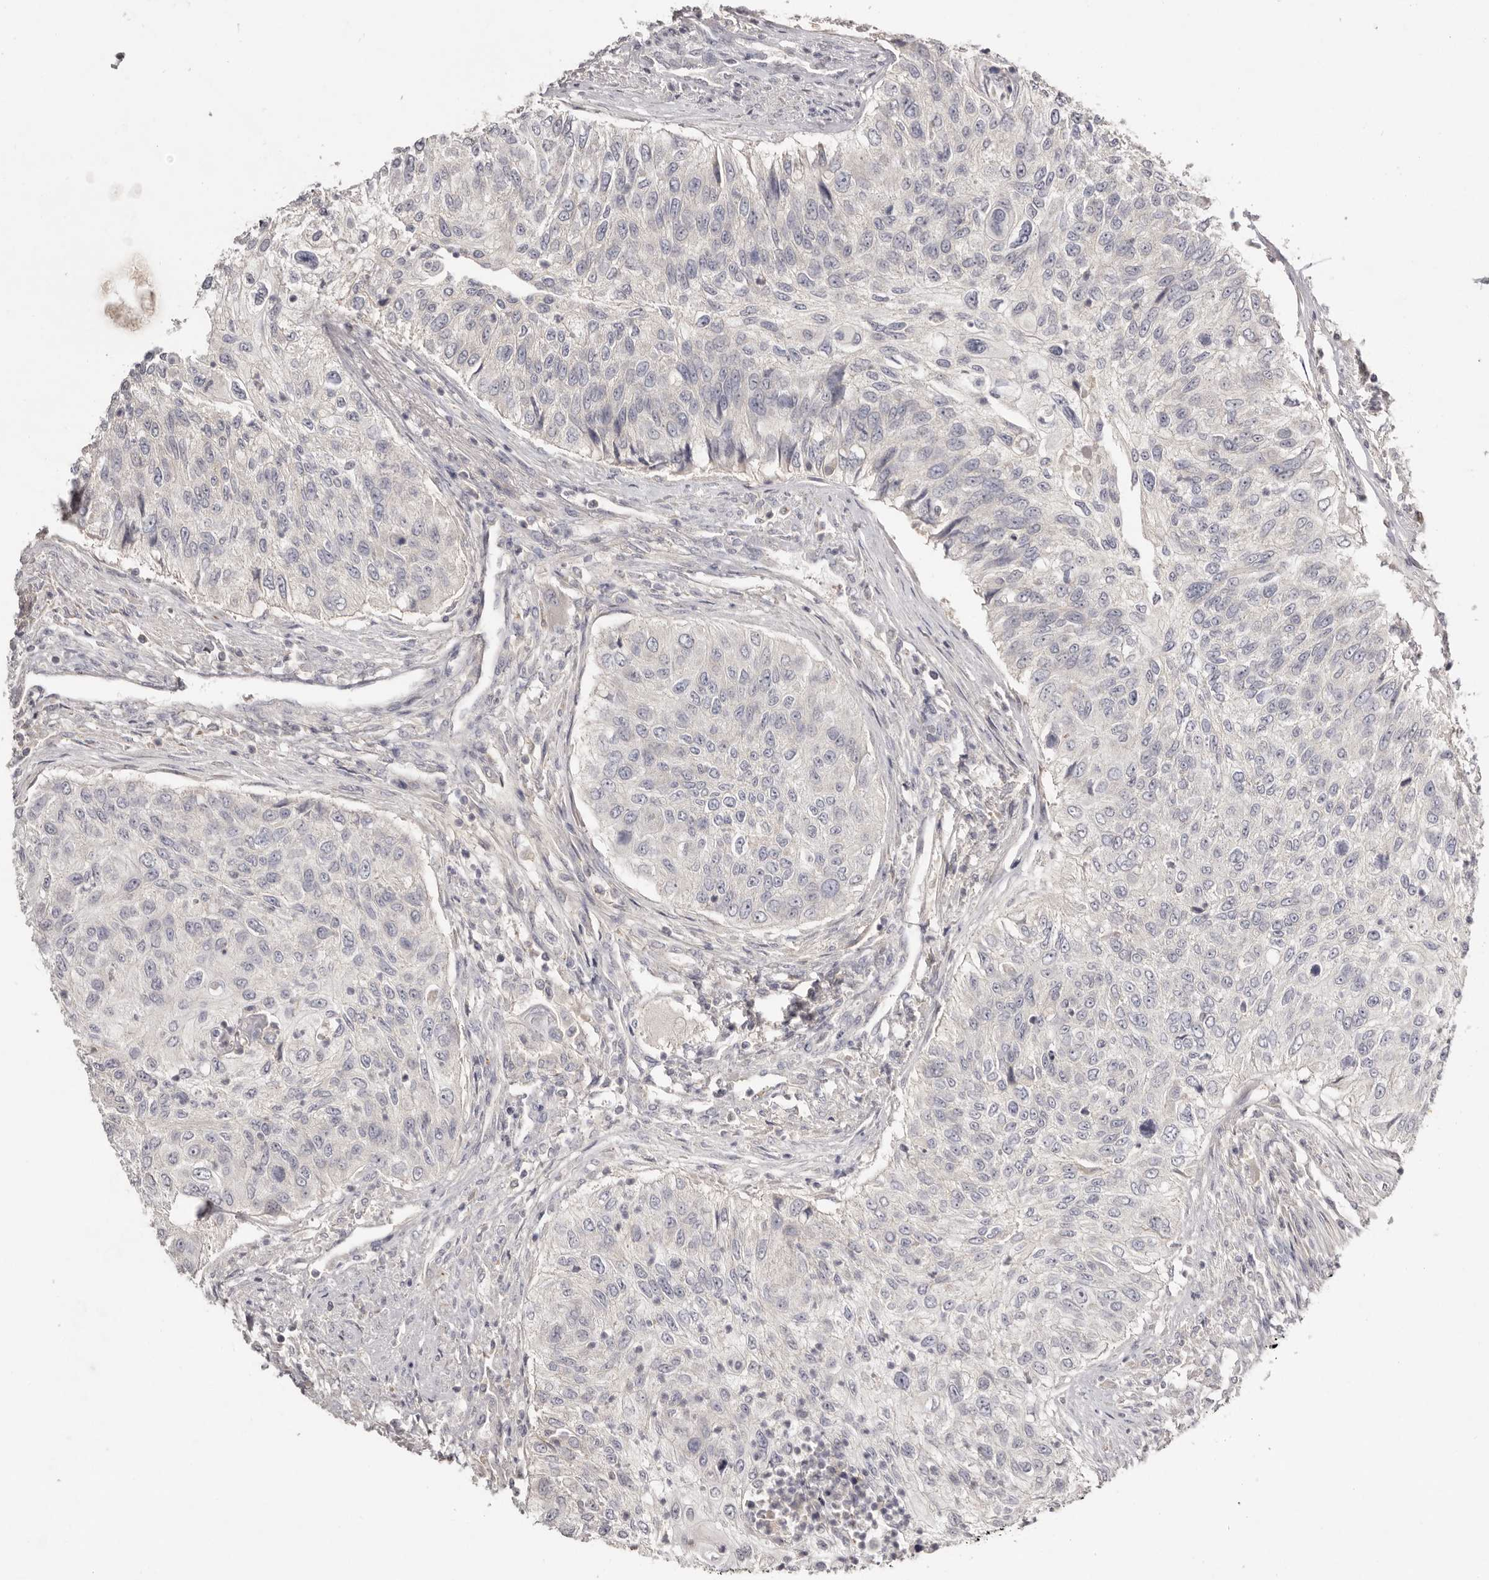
{"staining": {"intensity": "negative", "quantity": "none", "location": "none"}, "tissue": "urothelial cancer", "cell_type": "Tumor cells", "image_type": "cancer", "snomed": [{"axis": "morphology", "description": "Urothelial carcinoma, High grade"}, {"axis": "topography", "description": "Urinary bladder"}], "caption": "High magnification brightfield microscopy of urothelial carcinoma (high-grade) stained with DAB (brown) and counterstained with hematoxylin (blue): tumor cells show no significant expression.", "gene": "SCUBE2", "patient": {"sex": "female", "age": 60}}